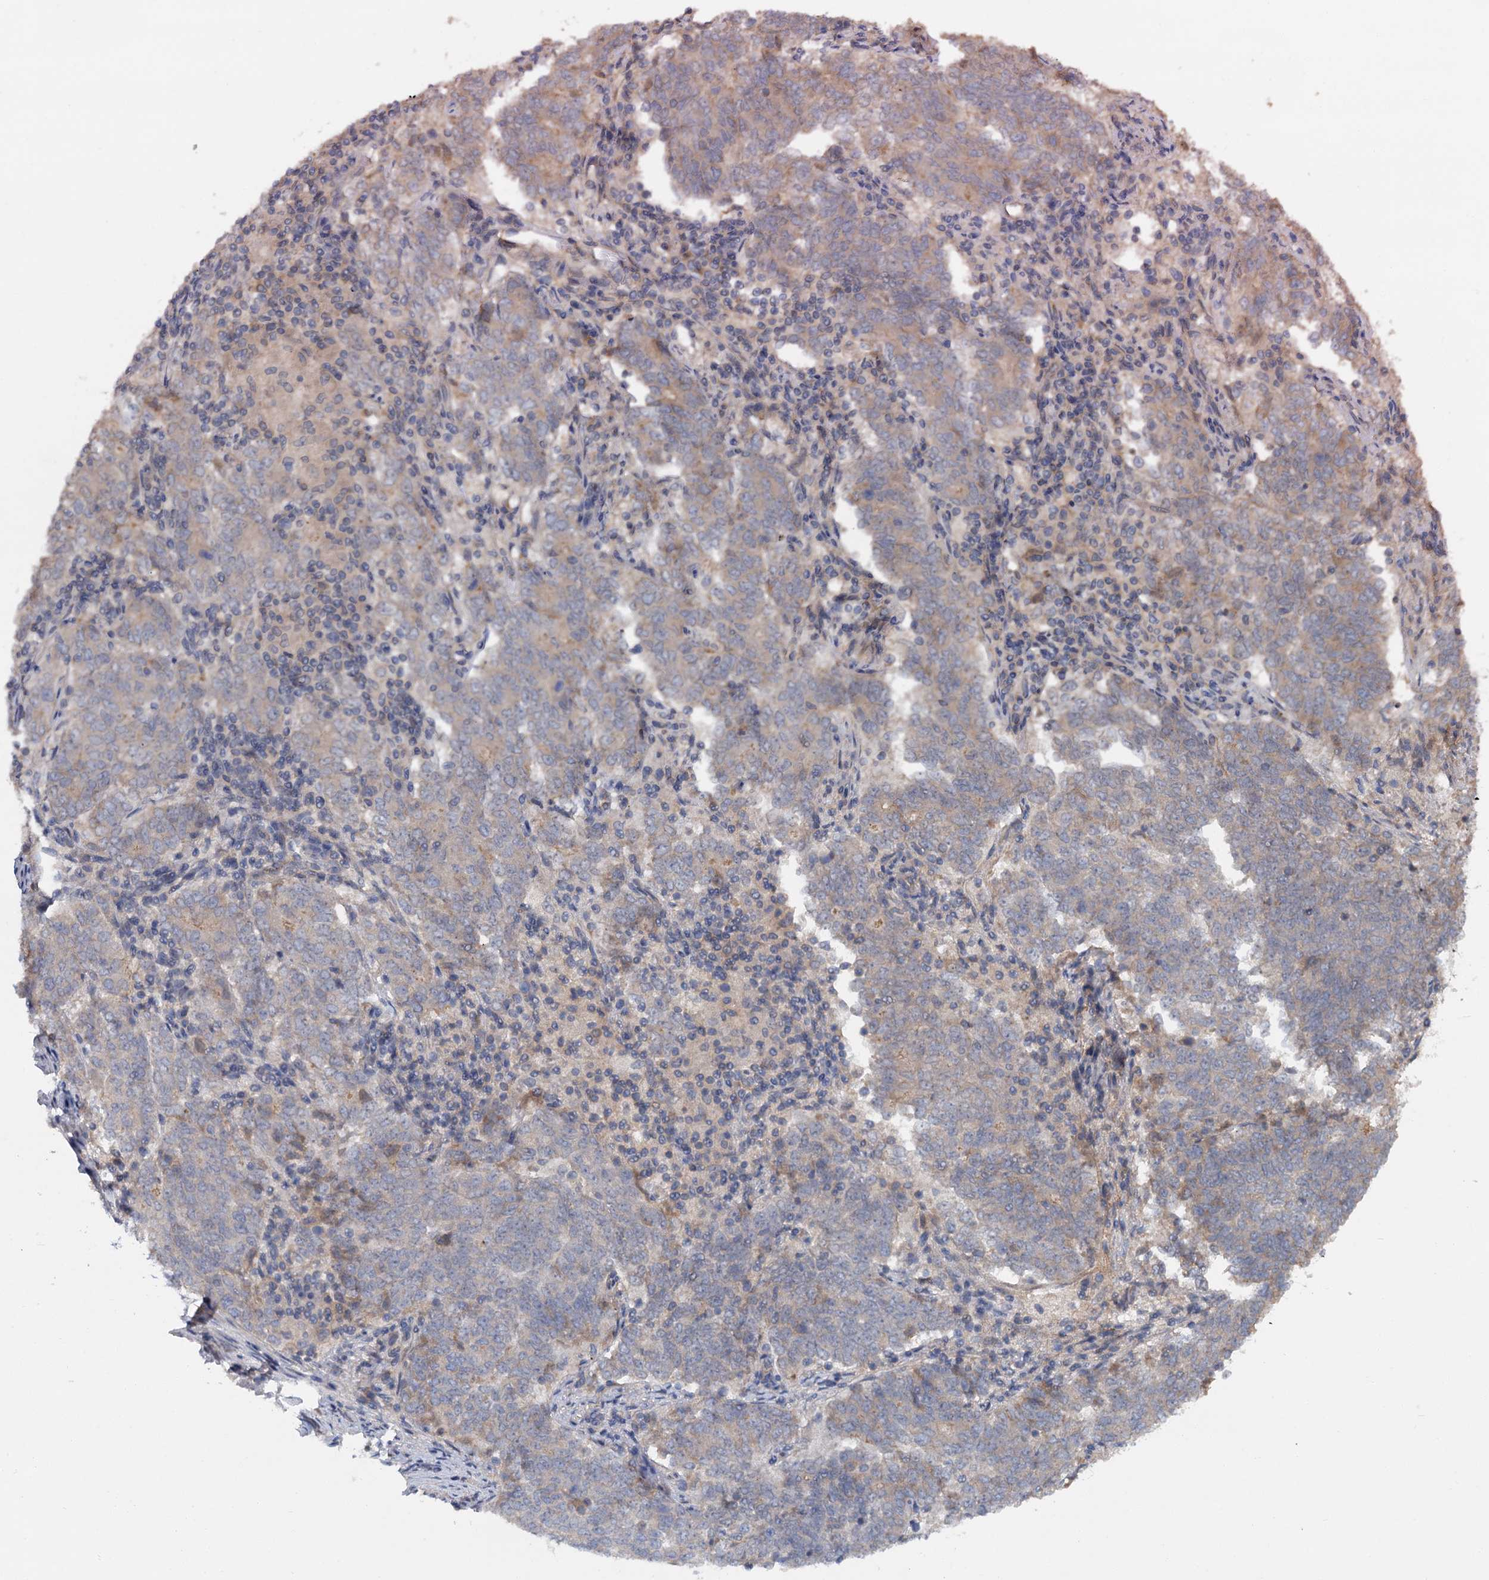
{"staining": {"intensity": "moderate", "quantity": "<25%", "location": "cytoplasmic/membranous"}, "tissue": "endometrial cancer", "cell_type": "Tumor cells", "image_type": "cancer", "snomed": [{"axis": "morphology", "description": "Adenocarcinoma, NOS"}, {"axis": "topography", "description": "Endometrium"}], "caption": "Human adenocarcinoma (endometrial) stained with a brown dye demonstrates moderate cytoplasmic/membranous positive staining in about <25% of tumor cells.", "gene": "ZNF324", "patient": {"sex": "female", "age": 80}}